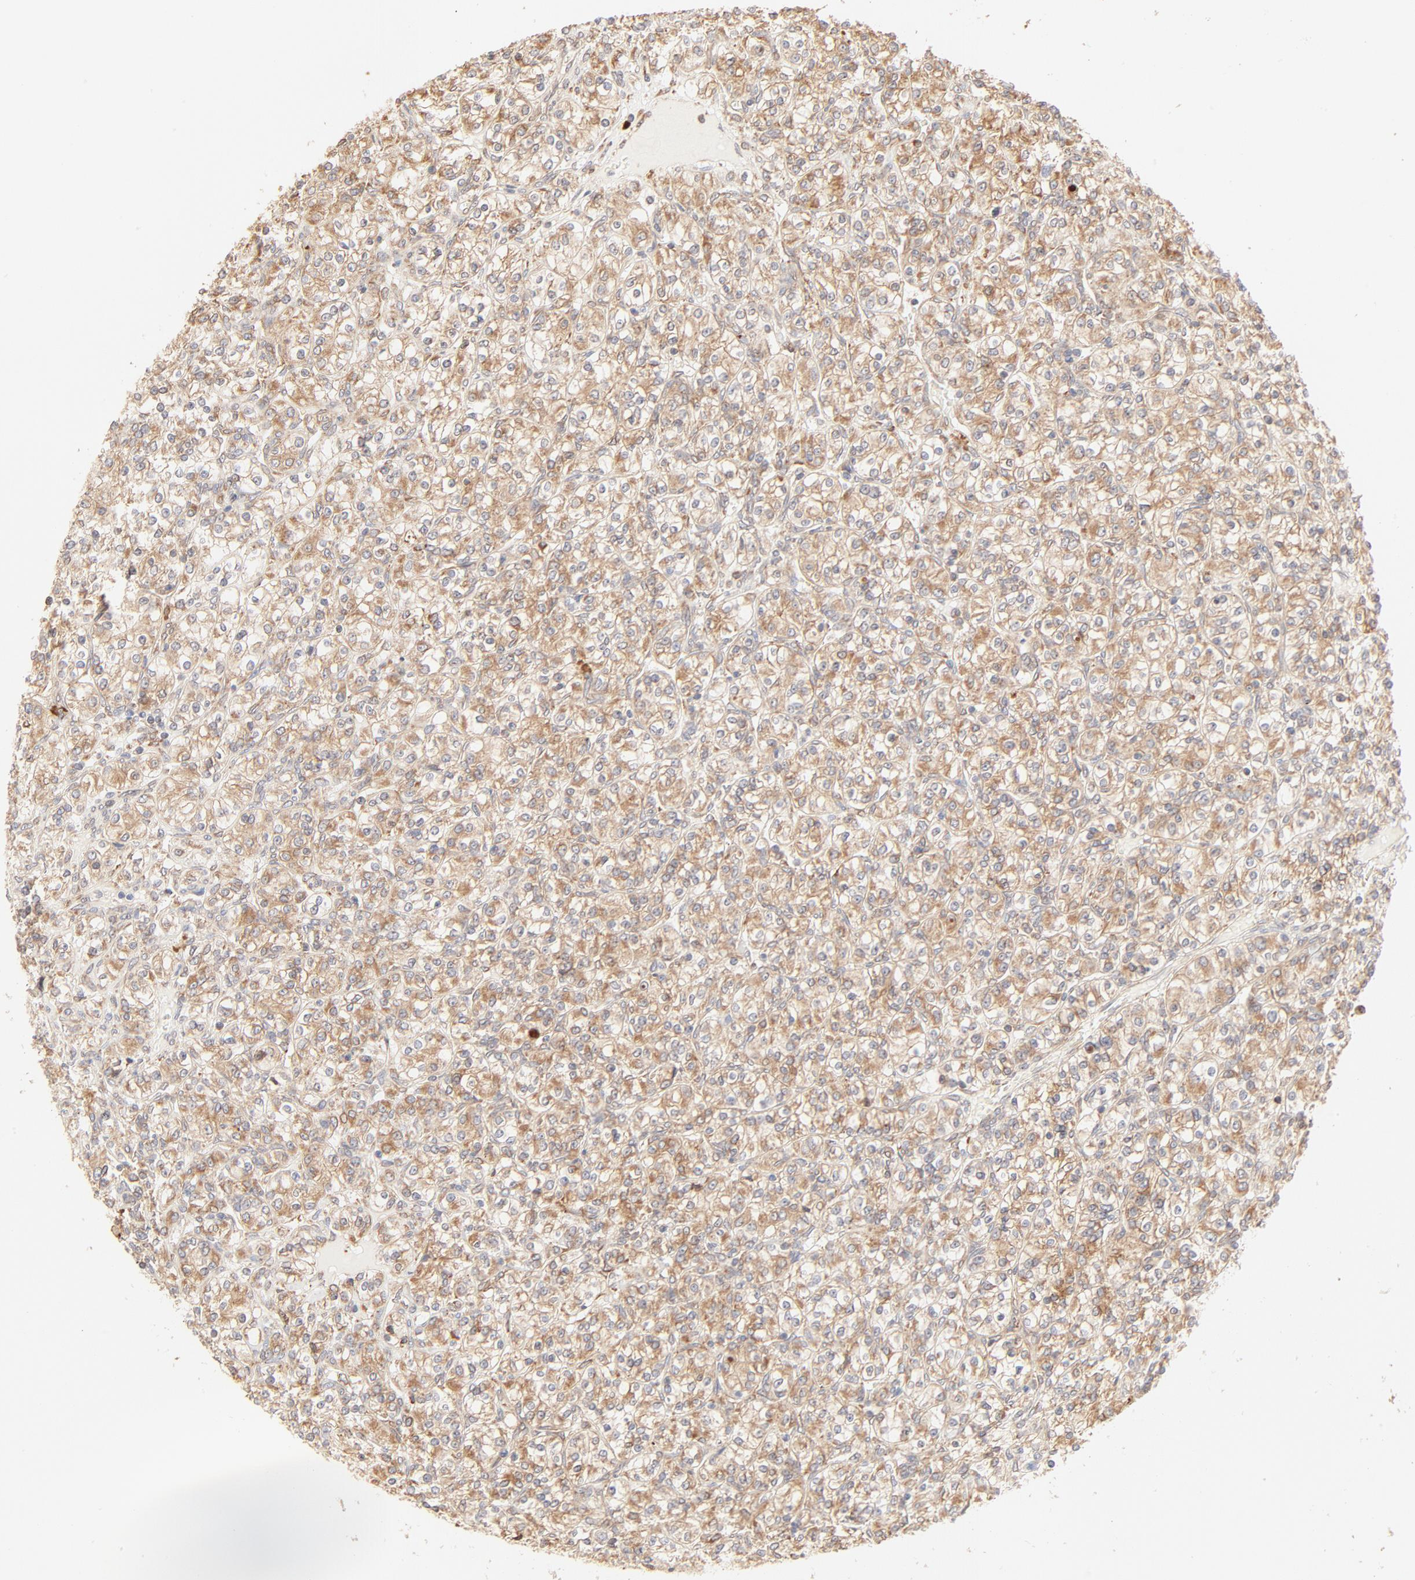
{"staining": {"intensity": "moderate", "quantity": ">75%", "location": "cytoplasmic/membranous"}, "tissue": "renal cancer", "cell_type": "Tumor cells", "image_type": "cancer", "snomed": [{"axis": "morphology", "description": "Adenocarcinoma, NOS"}, {"axis": "topography", "description": "Kidney"}], "caption": "There is medium levels of moderate cytoplasmic/membranous positivity in tumor cells of renal adenocarcinoma, as demonstrated by immunohistochemical staining (brown color).", "gene": "PARP12", "patient": {"sex": "male", "age": 77}}